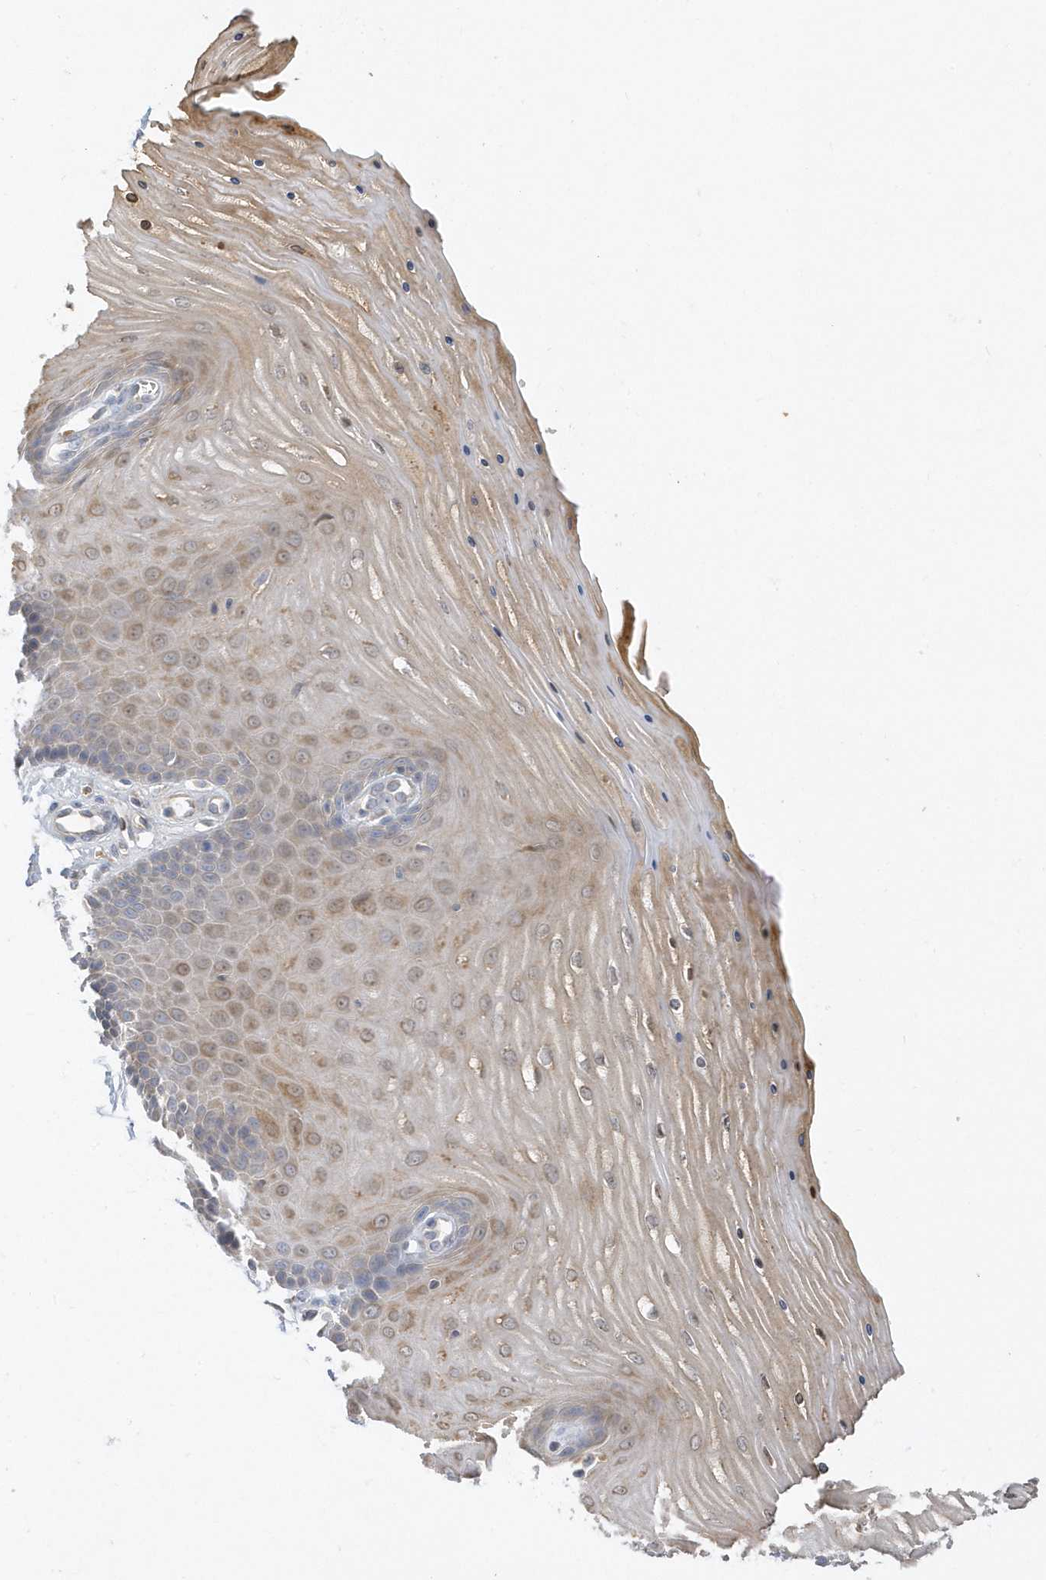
{"staining": {"intensity": "strong", "quantity": ">75%", "location": "cytoplasmic/membranous"}, "tissue": "cervix", "cell_type": "Glandular cells", "image_type": "normal", "snomed": [{"axis": "morphology", "description": "Normal tissue, NOS"}, {"axis": "topography", "description": "Cervix"}], "caption": "Brown immunohistochemical staining in normal cervix exhibits strong cytoplasmic/membranous positivity in approximately >75% of glandular cells.", "gene": "DPP9", "patient": {"sex": "female", "age": 55}}